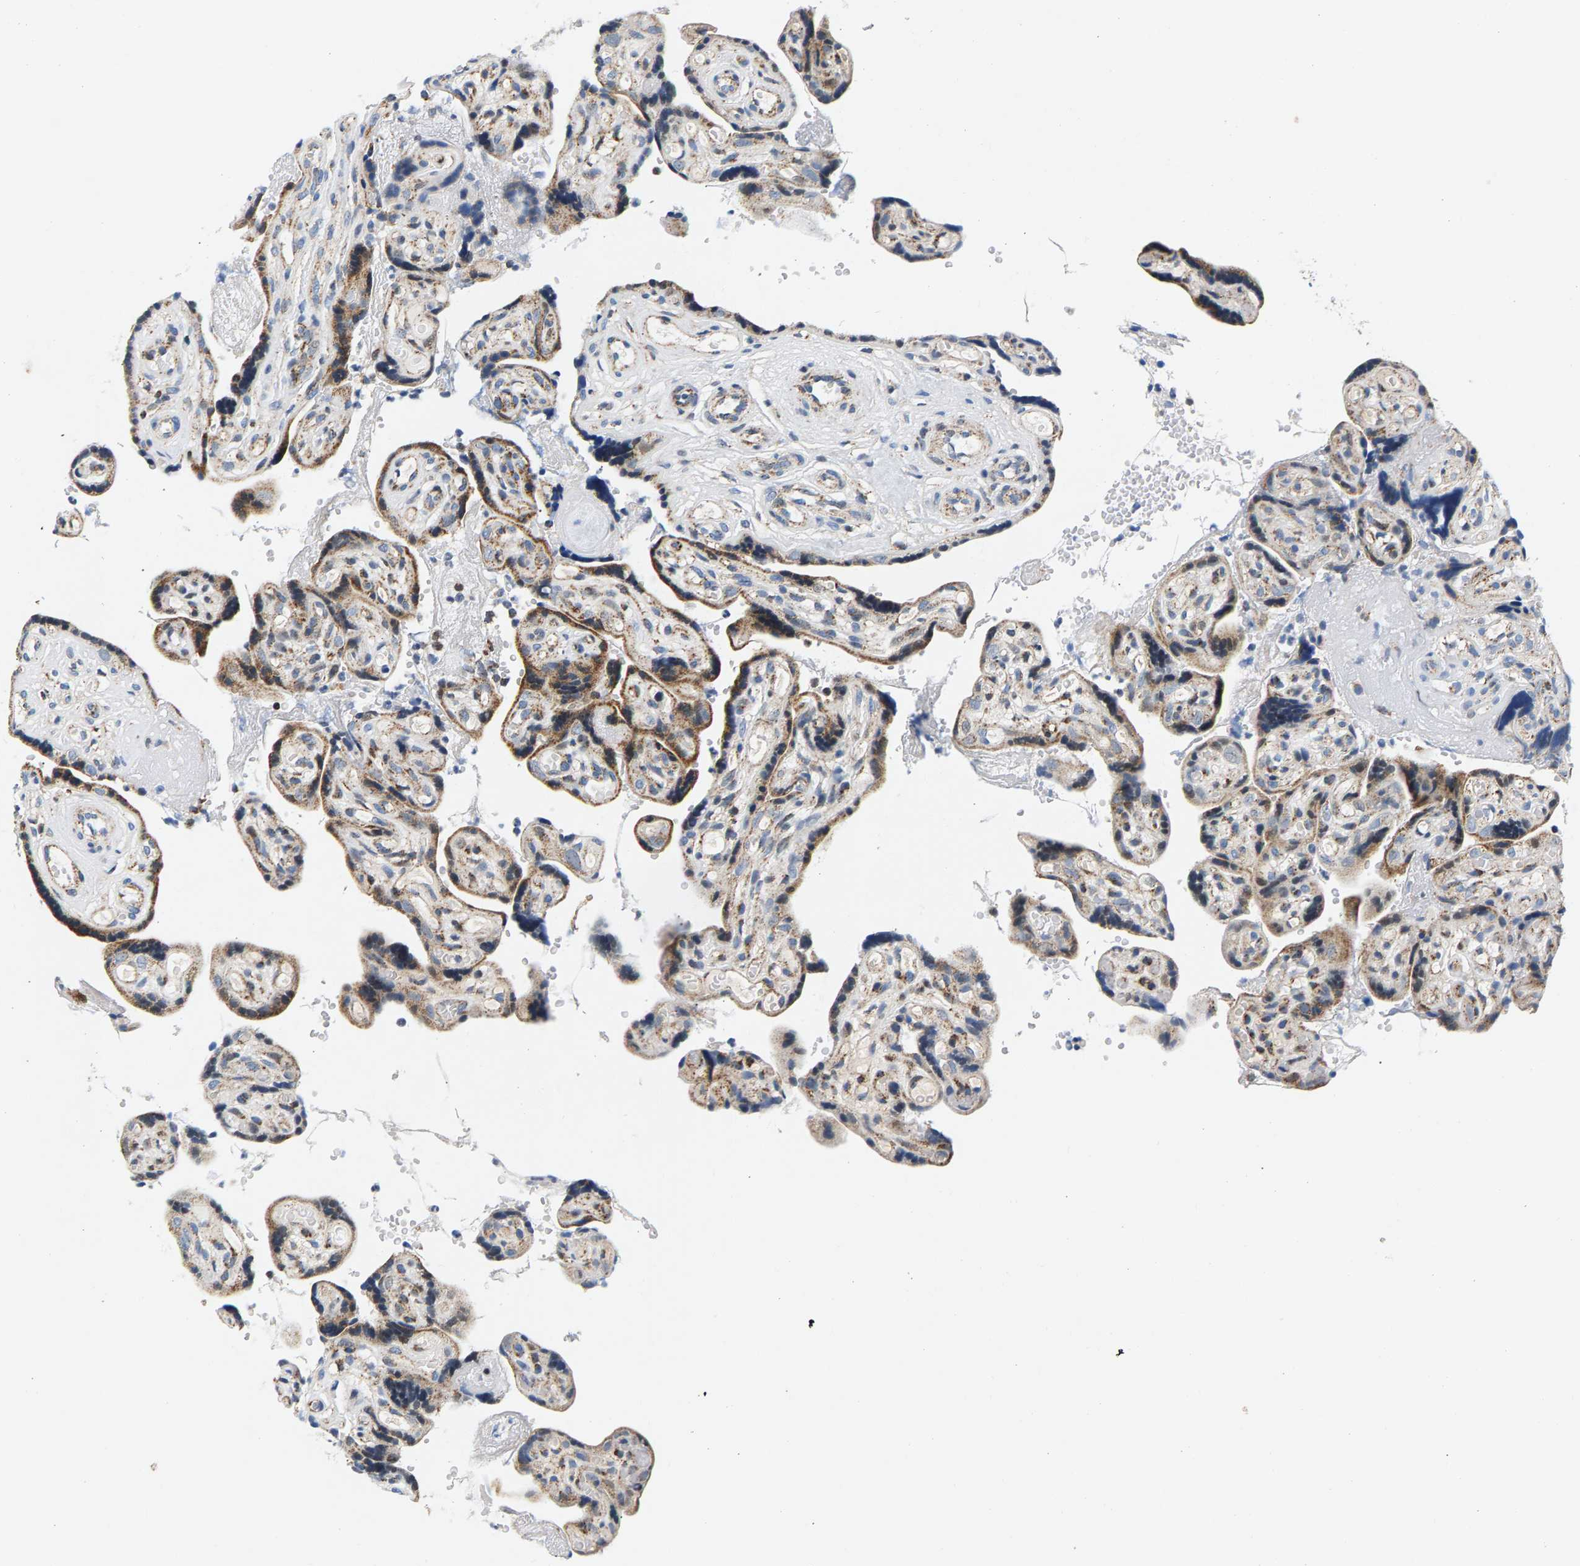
{"staining": {"intensity": "moderate", "quantity": ">75%", "location": "cytoplasmic/membranous"}, "tissue": "placenta", "cell_type": "Decidual cells", "image_type": "normal", "snomed": [{"axis": "morphology", "description": "Normal tissue, NOS"}, {"axis": "topography", "description": "Placenta"}], "caption": "Protein staining reveals moderate cytoplasmic/membranous positivity in approximately >75% of decidual cells in normal placenta. (DAB = brown stain, brightfield microscopy at high magnification).", "gene": "PDE1A", "patient": {"sex": "female", "age": 30}}